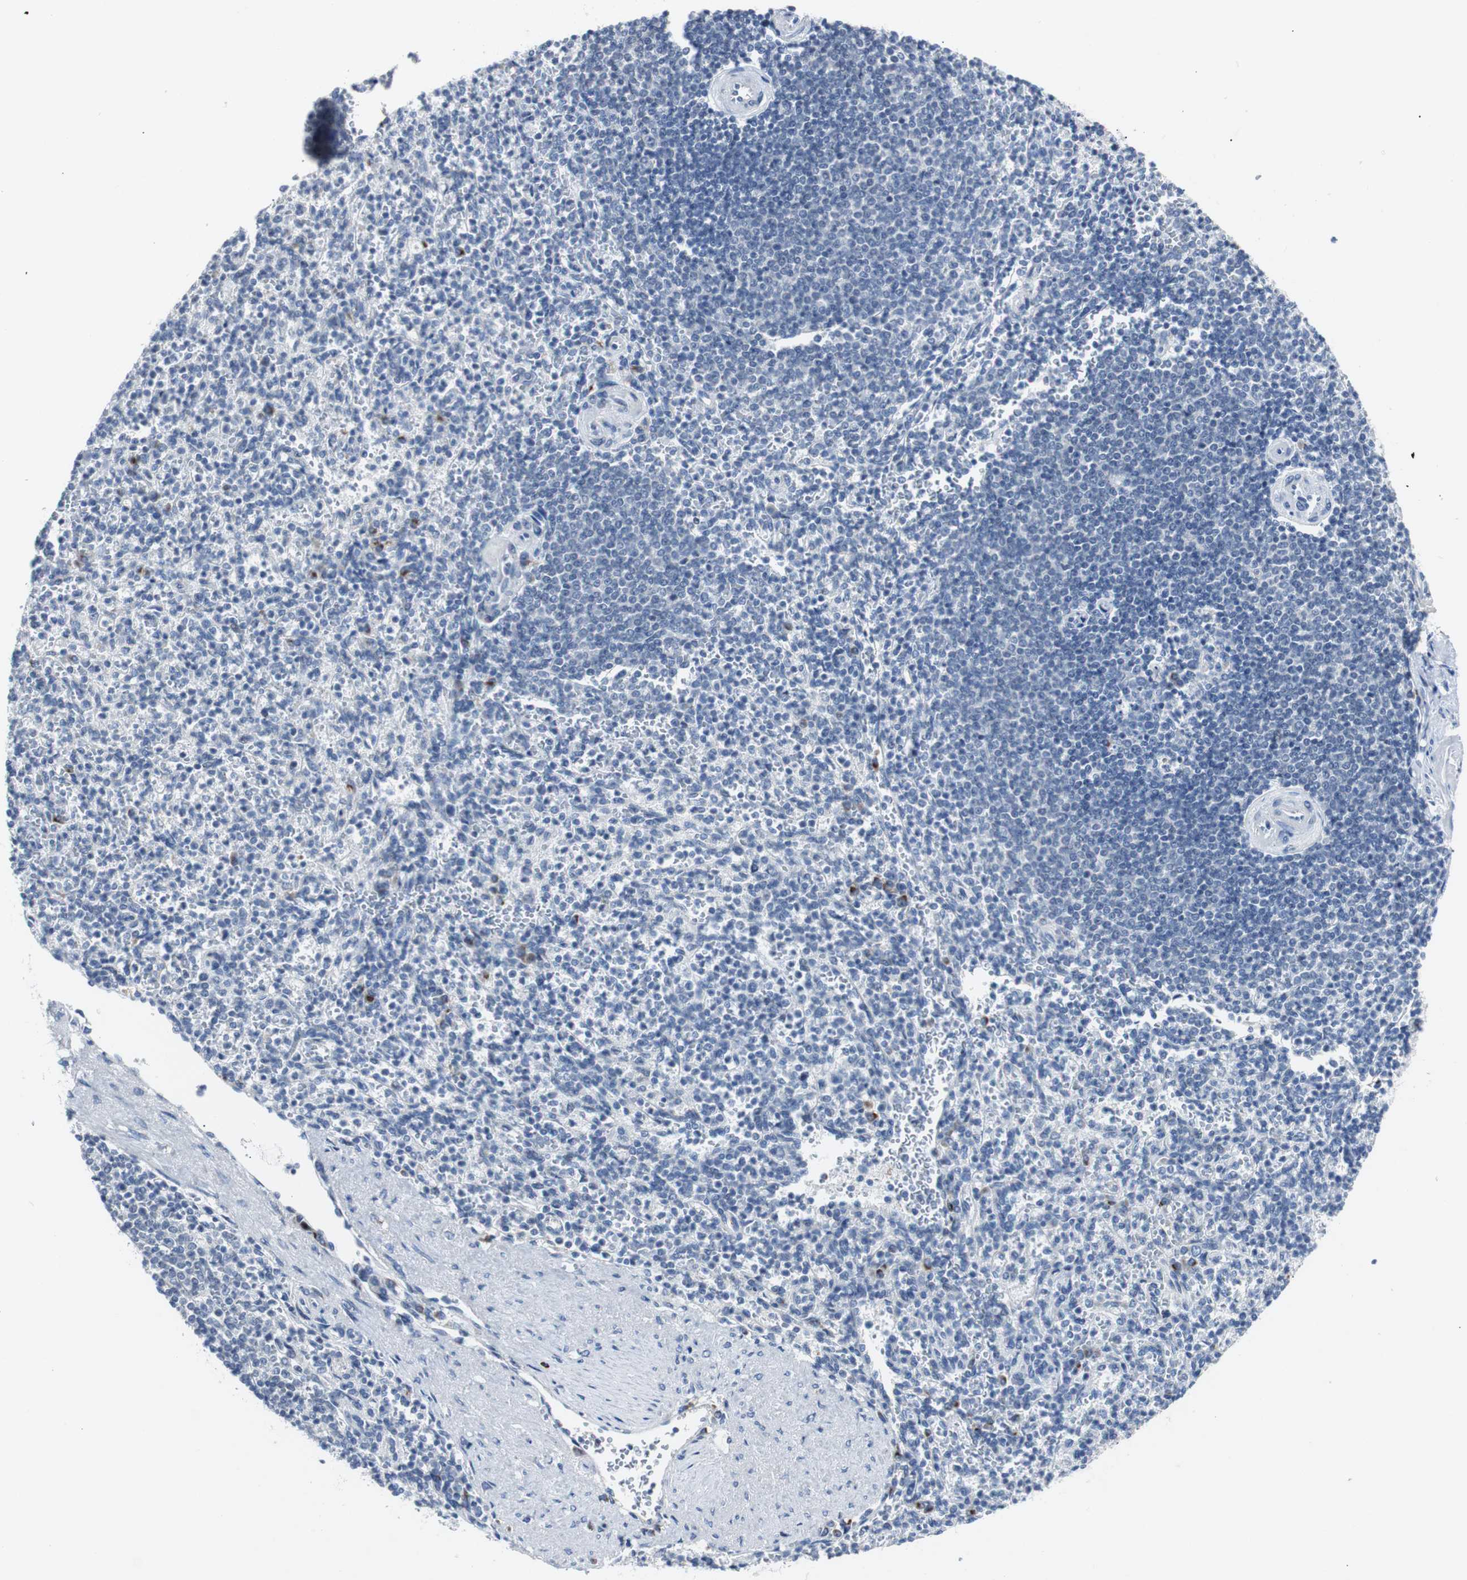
{"staining": {"intensity": "negative", "quantity": "none", "location": "none"}, "tissue": "spleen", "cell_type": "Cells in red pulp", "image_type": "normal", "snomed": [{"axis": "morphology", "description": "Normal tissue, NOS"}, {"axis": "topography", "description": "Spleen"}], "caption": "High power microscopy histopathology image of an immunohistochemistry (IHC) histopathology image of benign spleen, revealing no significant positivity in cells in red pulp.", "gene": "SOX30", "patient": {"sex": "female", "age": 74}}